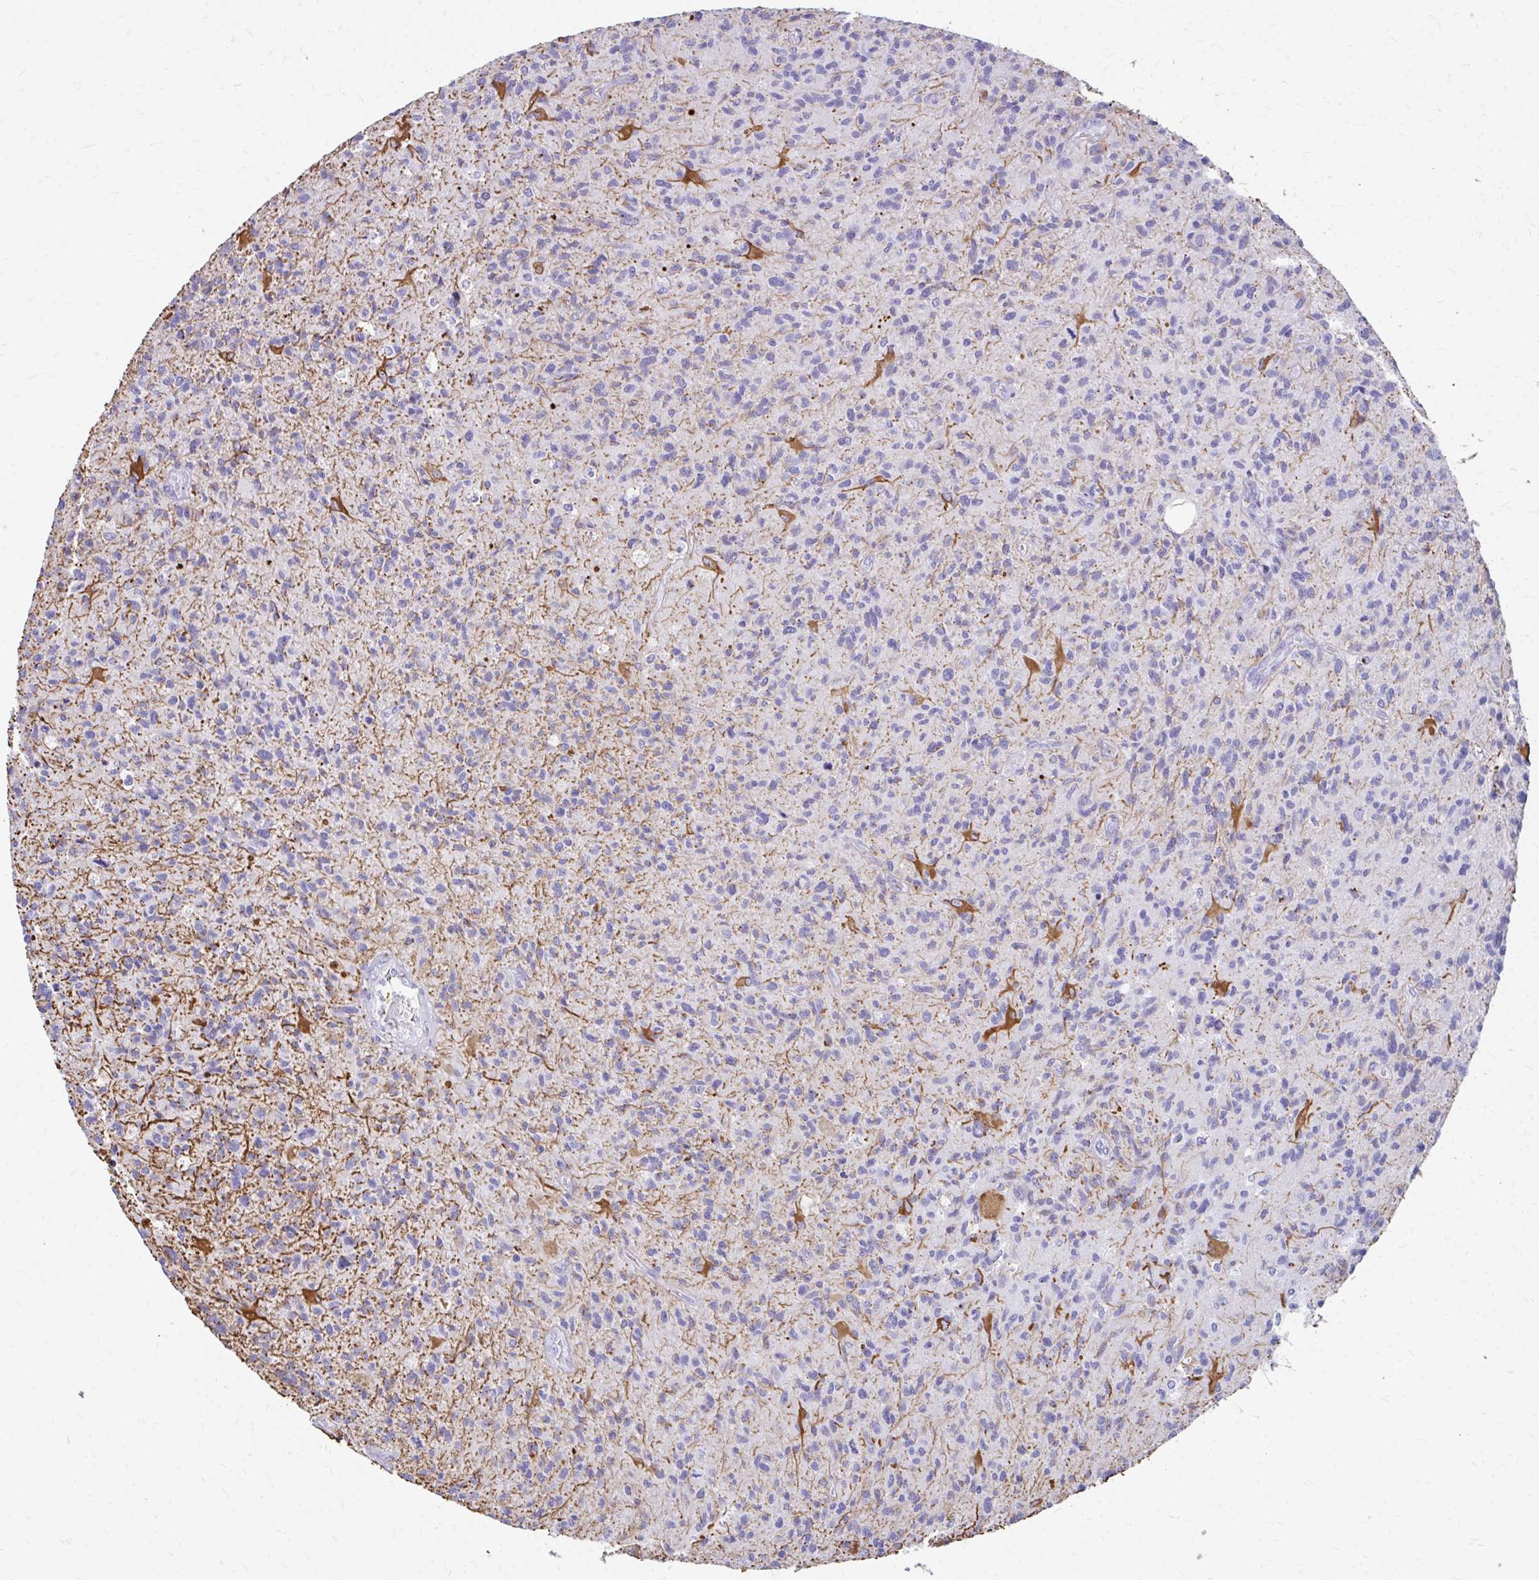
{"staining": {"intensity": "negative", "quantity": "none", "location": "none"}, "tissue": "glioma", "cell_type": "Tumor cells", "image_type": "cancer", "snomed": [{"axis": "morphology", "description": "Glioma, malignant, High grade"}, {"axis": "topography", "description": "Brain"}], "caption": "This is an IHC micrograph of human malignant glioma (high-grade). There is no staining in tumor cells.", "gene": "ZNF699", "patient": {"sex": "female", "age": 70}}